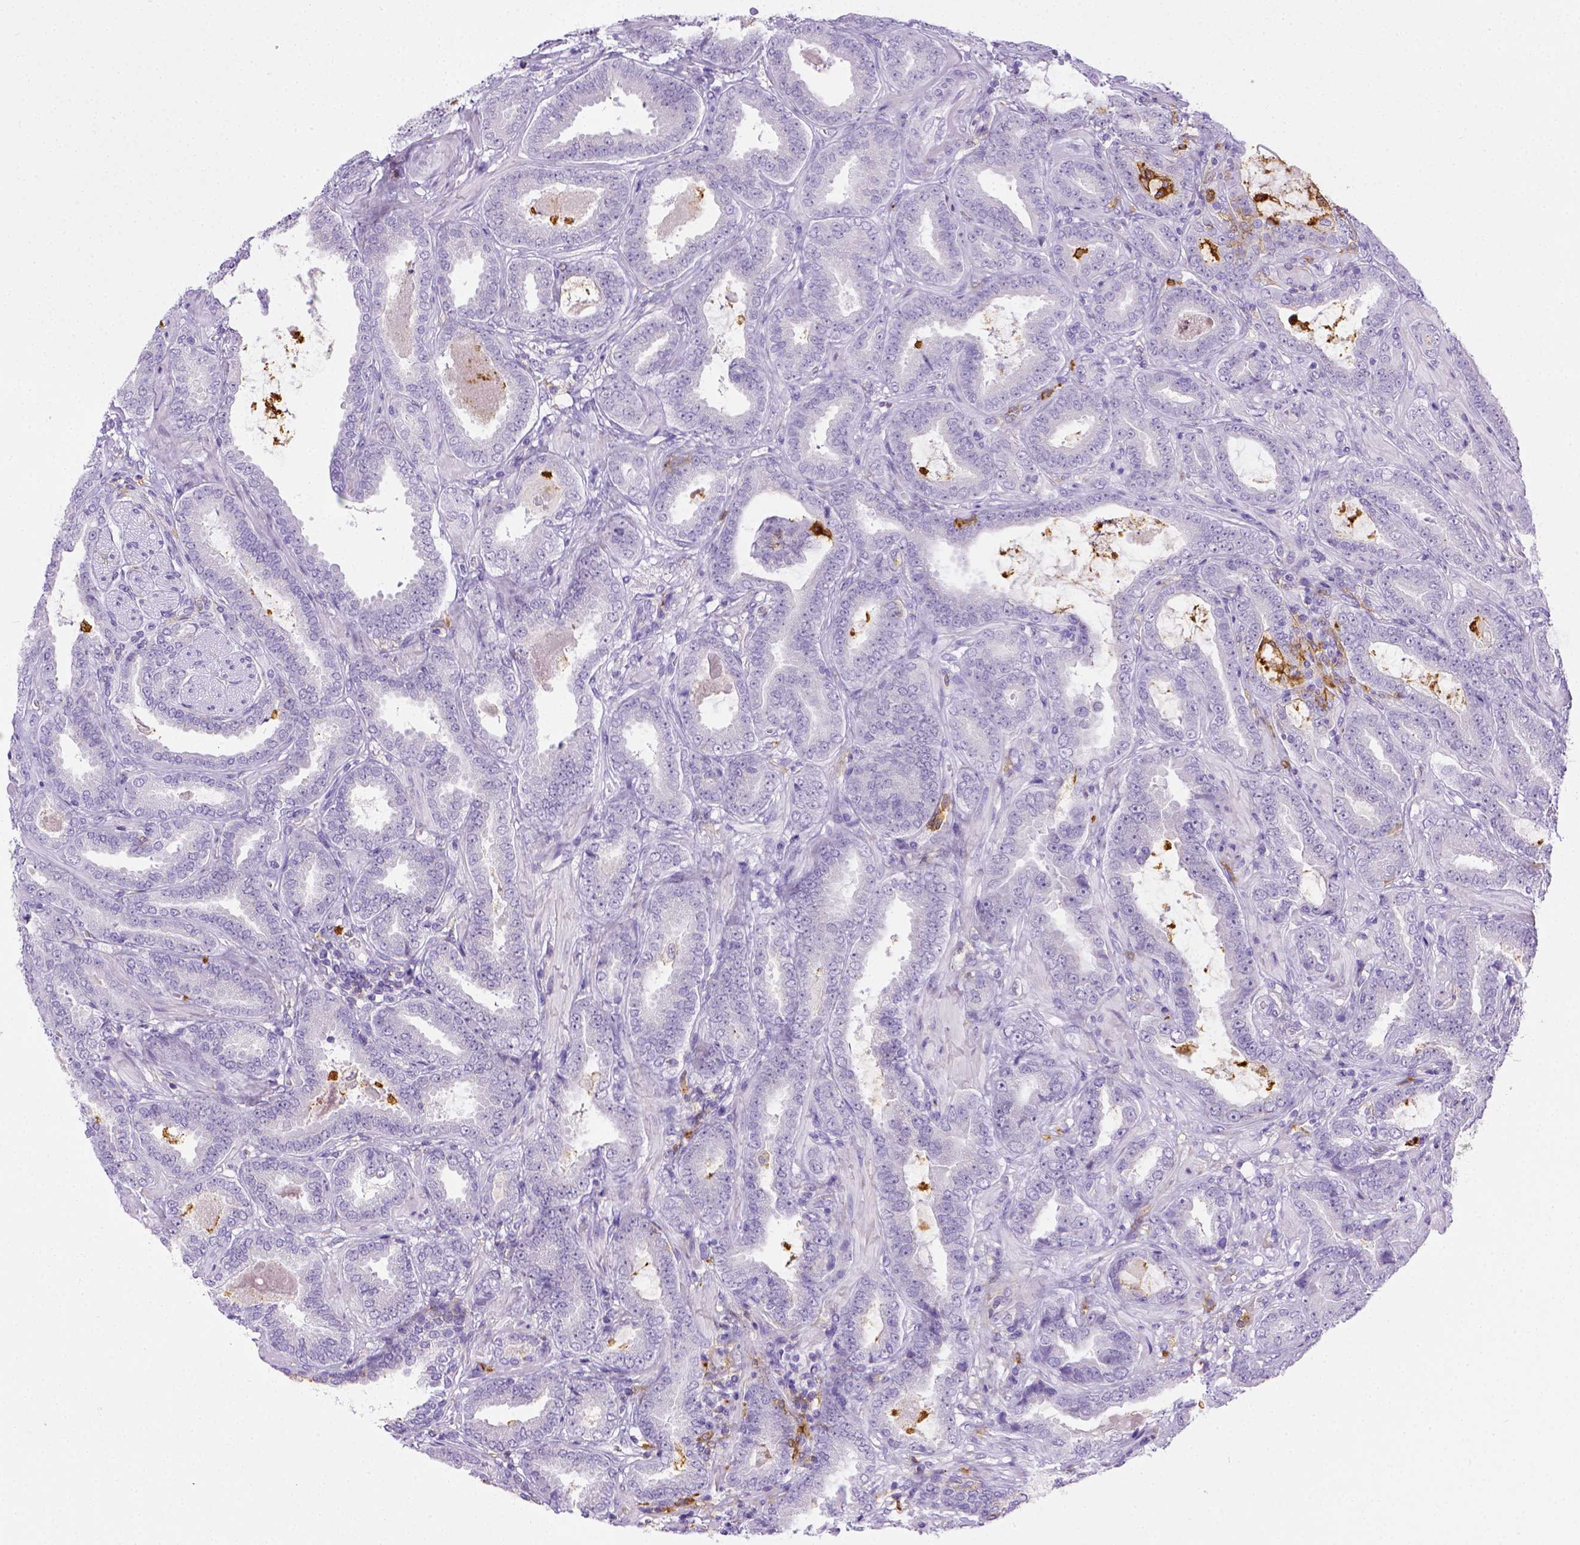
{"staining": {"intensity": "negative", "quantity": "none", "location": "none"}, "tissue": "prostate cancer", "cell_type": "Tumor cells", "image_type": "cancer", "snomed": [{"axis": "morphology", "description": "Adenocarcinoma, NOS"}, {"axis": "topography", "description": "Prostate"}], "caption": "An image of adenocarcinoma (prostate) stained for a protein shows no brown staining in tumor cells.", "gene": "ITGAM", "patient": {"sex": "male", "age": 64}}